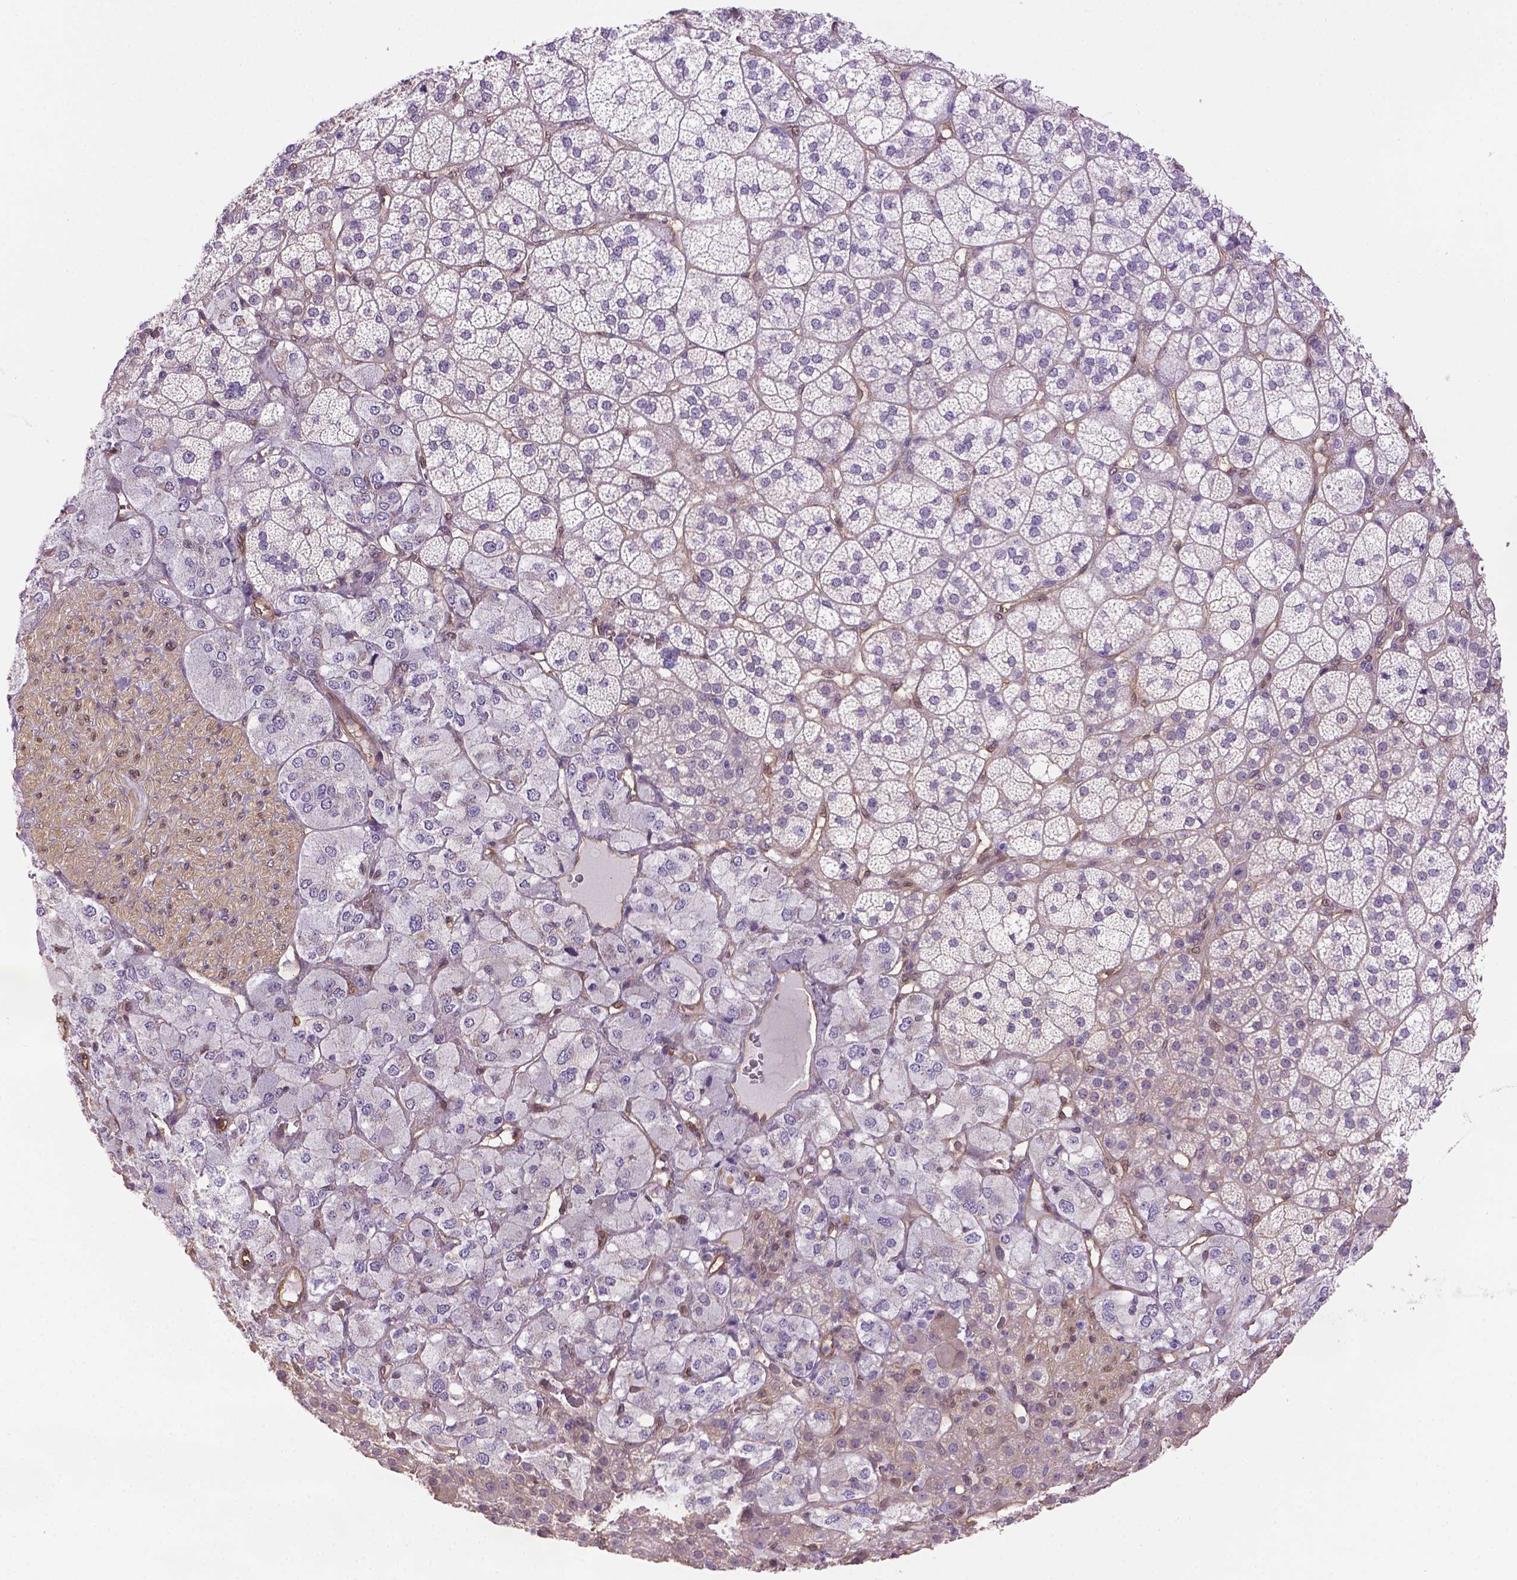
{"staining": {"intensity": "negative", "quantity": "none", "location": "none"}, "tissue": "adrenal gland", "cell_type": "Glandular cells", "image_type": "normal", "snomed": [{"axis": "morphology", "description": "Normal tissue, NOS"}, {"axis": "topography", "description": "Adrenal gland"}], "caption": "Immunohistochemistry (IHC) image of unremarkable adrenal gland: adrenal gland stained with DAB (3,3'-diaminobenzidine) reveals no significant protein expression in glandular cells.", "gene": "CLIC4", "patient": {"sex": "female", "age": 60}}